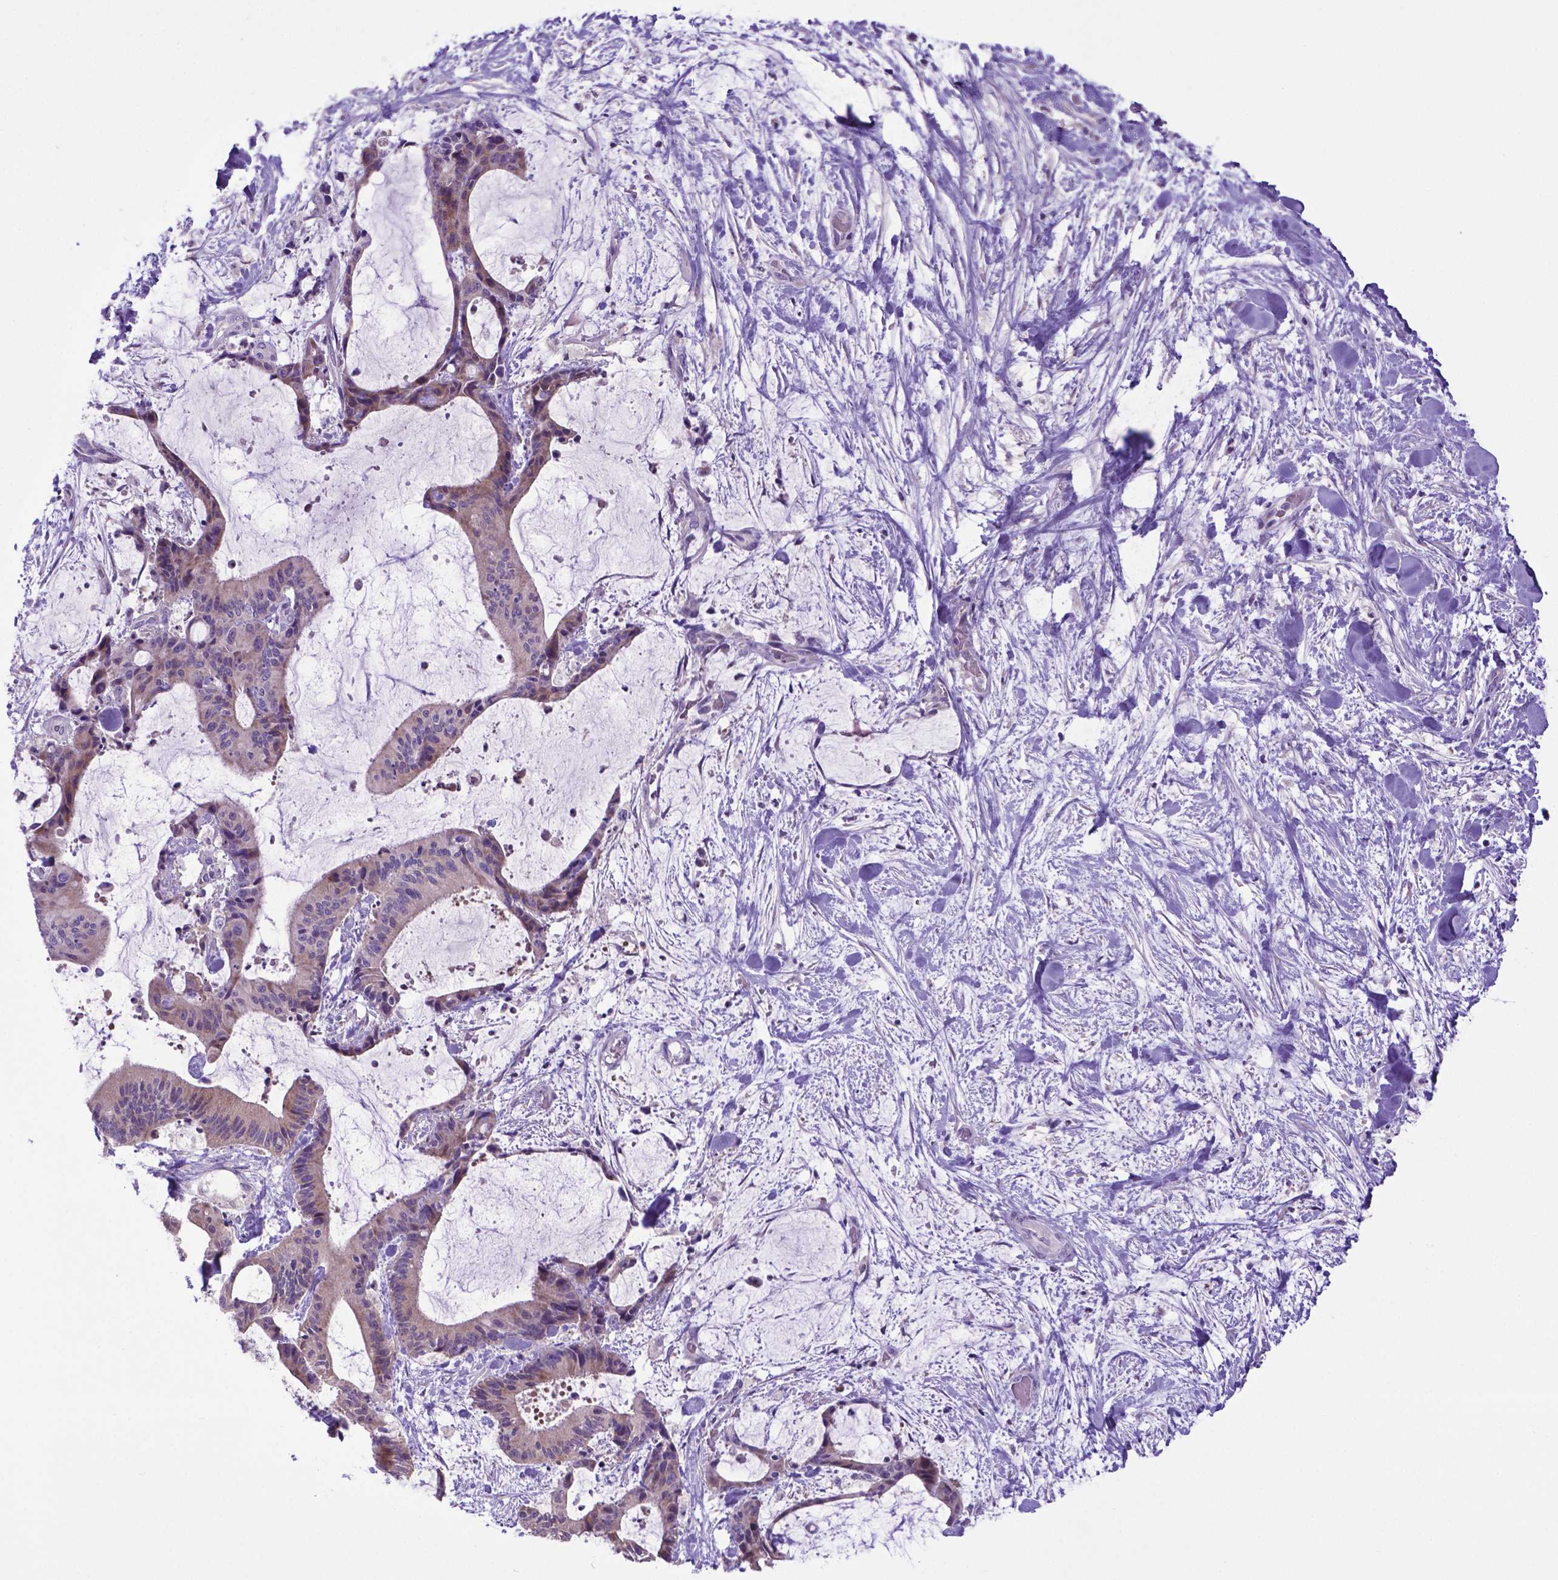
{"staining": {"intensity": "negative", "quantity": "none", "location": "none"}, "tissue": "liver cancer", "cell_type": "Tumor cells", "image_type": "cancer", "snomed": [{"axis": "morphology", "description": "Cholangiocarcinoma"}, {"axis": "topography", "description": "Liver"}], "caption": "Immunohistochemistry photomicrograph of human liver cholangiocarcinoma stained for a protein (brown), which exhibits no positivity in tumor cells.", "gene": "ADRA2B", "patient": {"sex": "female", "age": 73}}